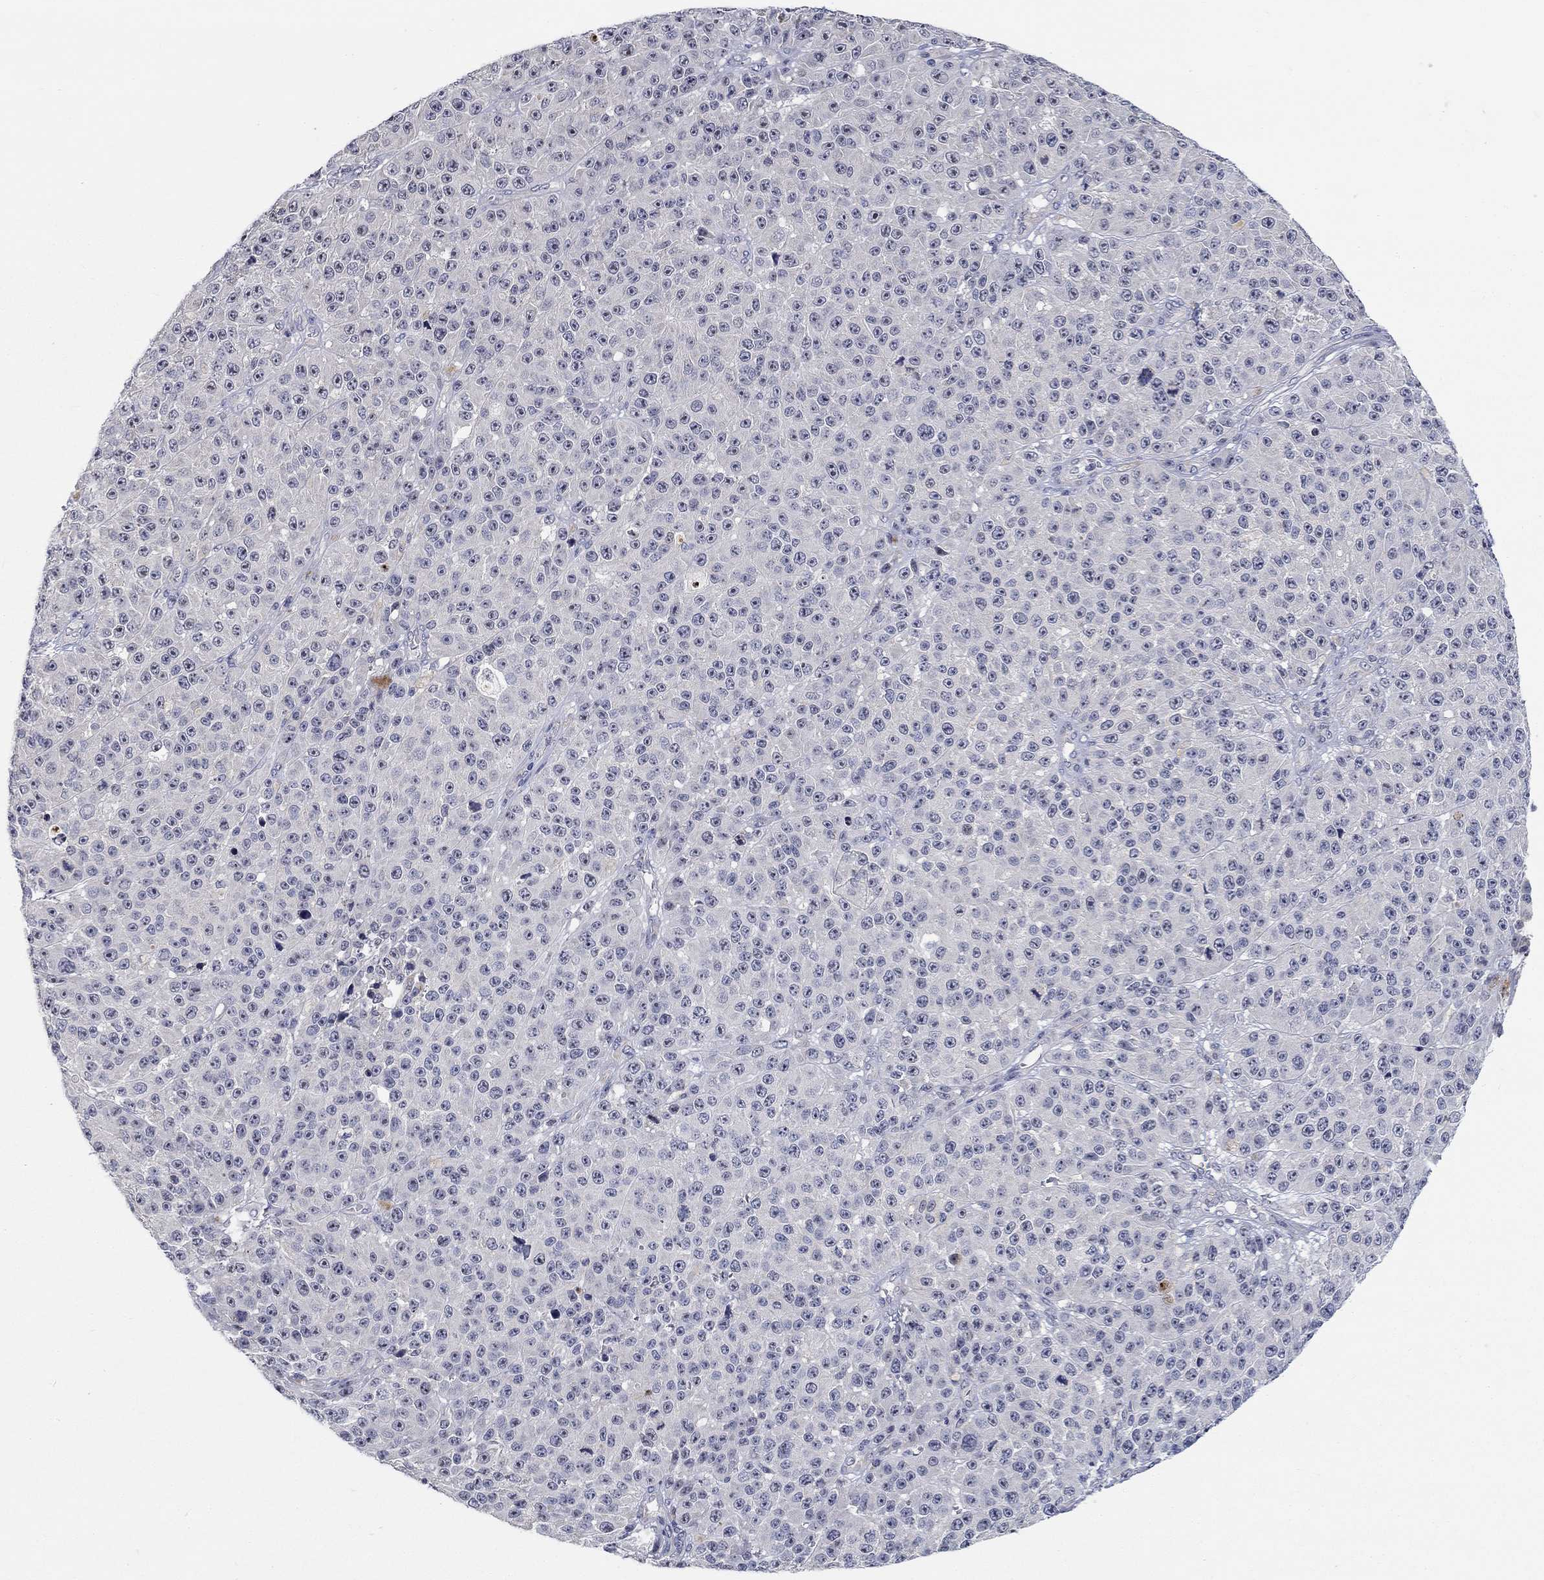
{"staining": {"intensity": "negative", "quantity": "none", "location": "none"}, "tissue": "melanoma", "cell_type": "Tumor cells", "image_type": "cancer", "snomed": [{"axis": "morphology", "description": "Malignant melanoma, NOS"}, {"axis": "topography", "description": "Skin"}], "caption": "Immunohistochemistry (IHC) histopathology image of neoplastic tissue: human malignant melanoma stained with DAB (3,3'-diaminobenzidine) exhibits no significant protein expression in tumor cells. Nuclei are stained in blue.", "gene": "SMIM18", "patient": {"sex": "female", "age": 58}}